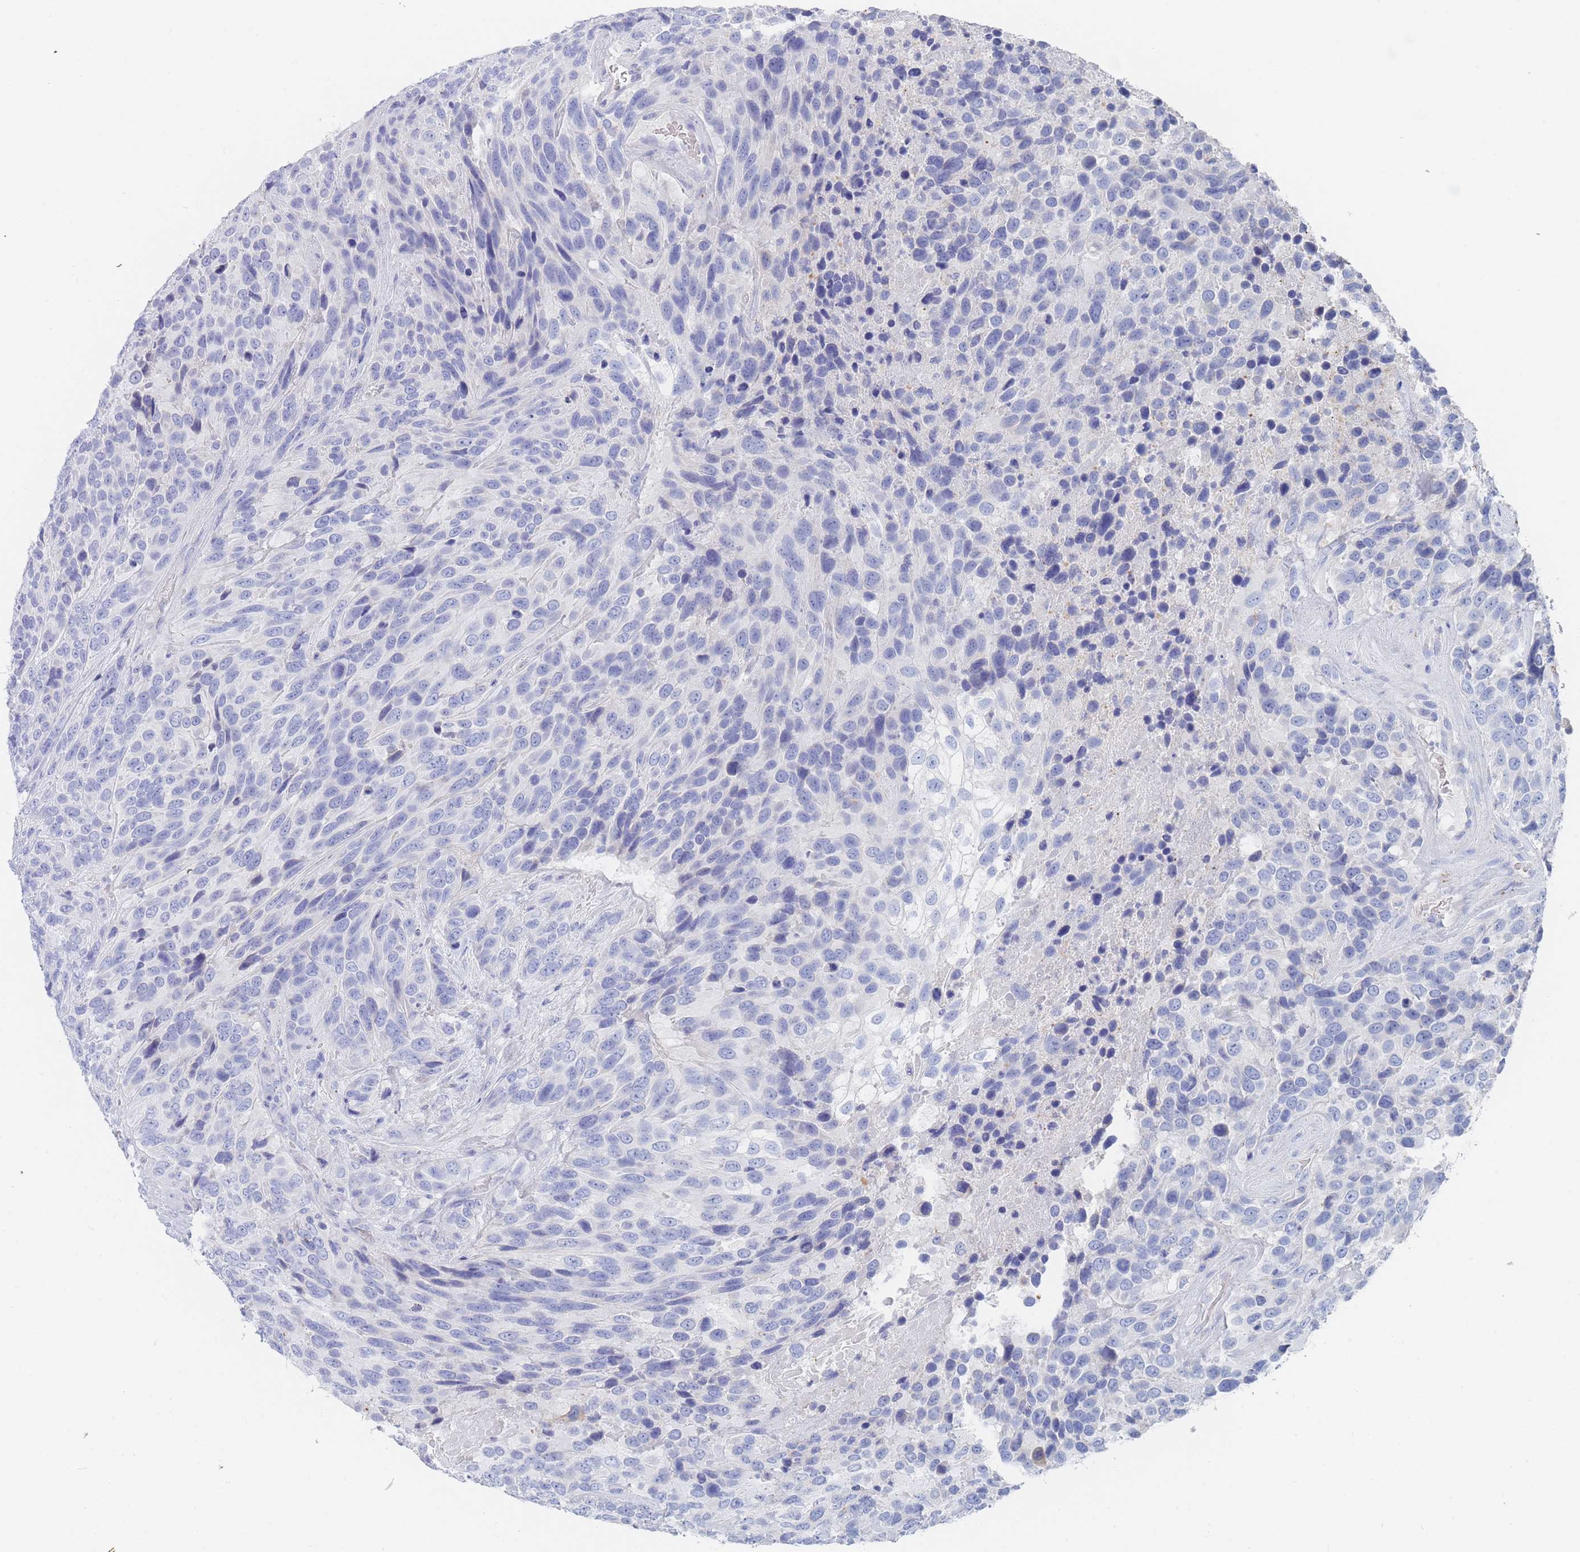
{"staining": {"intensity": "negative", "quantity": "none", "location": "none"}, "tissue": "urothelial cancer", "cell_type": "Tumor cells", "image_type": "cancer", "snomed": [{"axis": "morphology", "description": "Urothelial carcinoma, High grade"}, {"axis": "topography", "description": "Urinary bladder"}], "caption": "A high-resolution image shows immunohistochemistry (IHC) staining of high-grade urothelial carcinoma, which demonstrates no significant positivity in tumor cells.", "gene": "SLC25A35", "patient": {"sex": "female", "age": 70}}